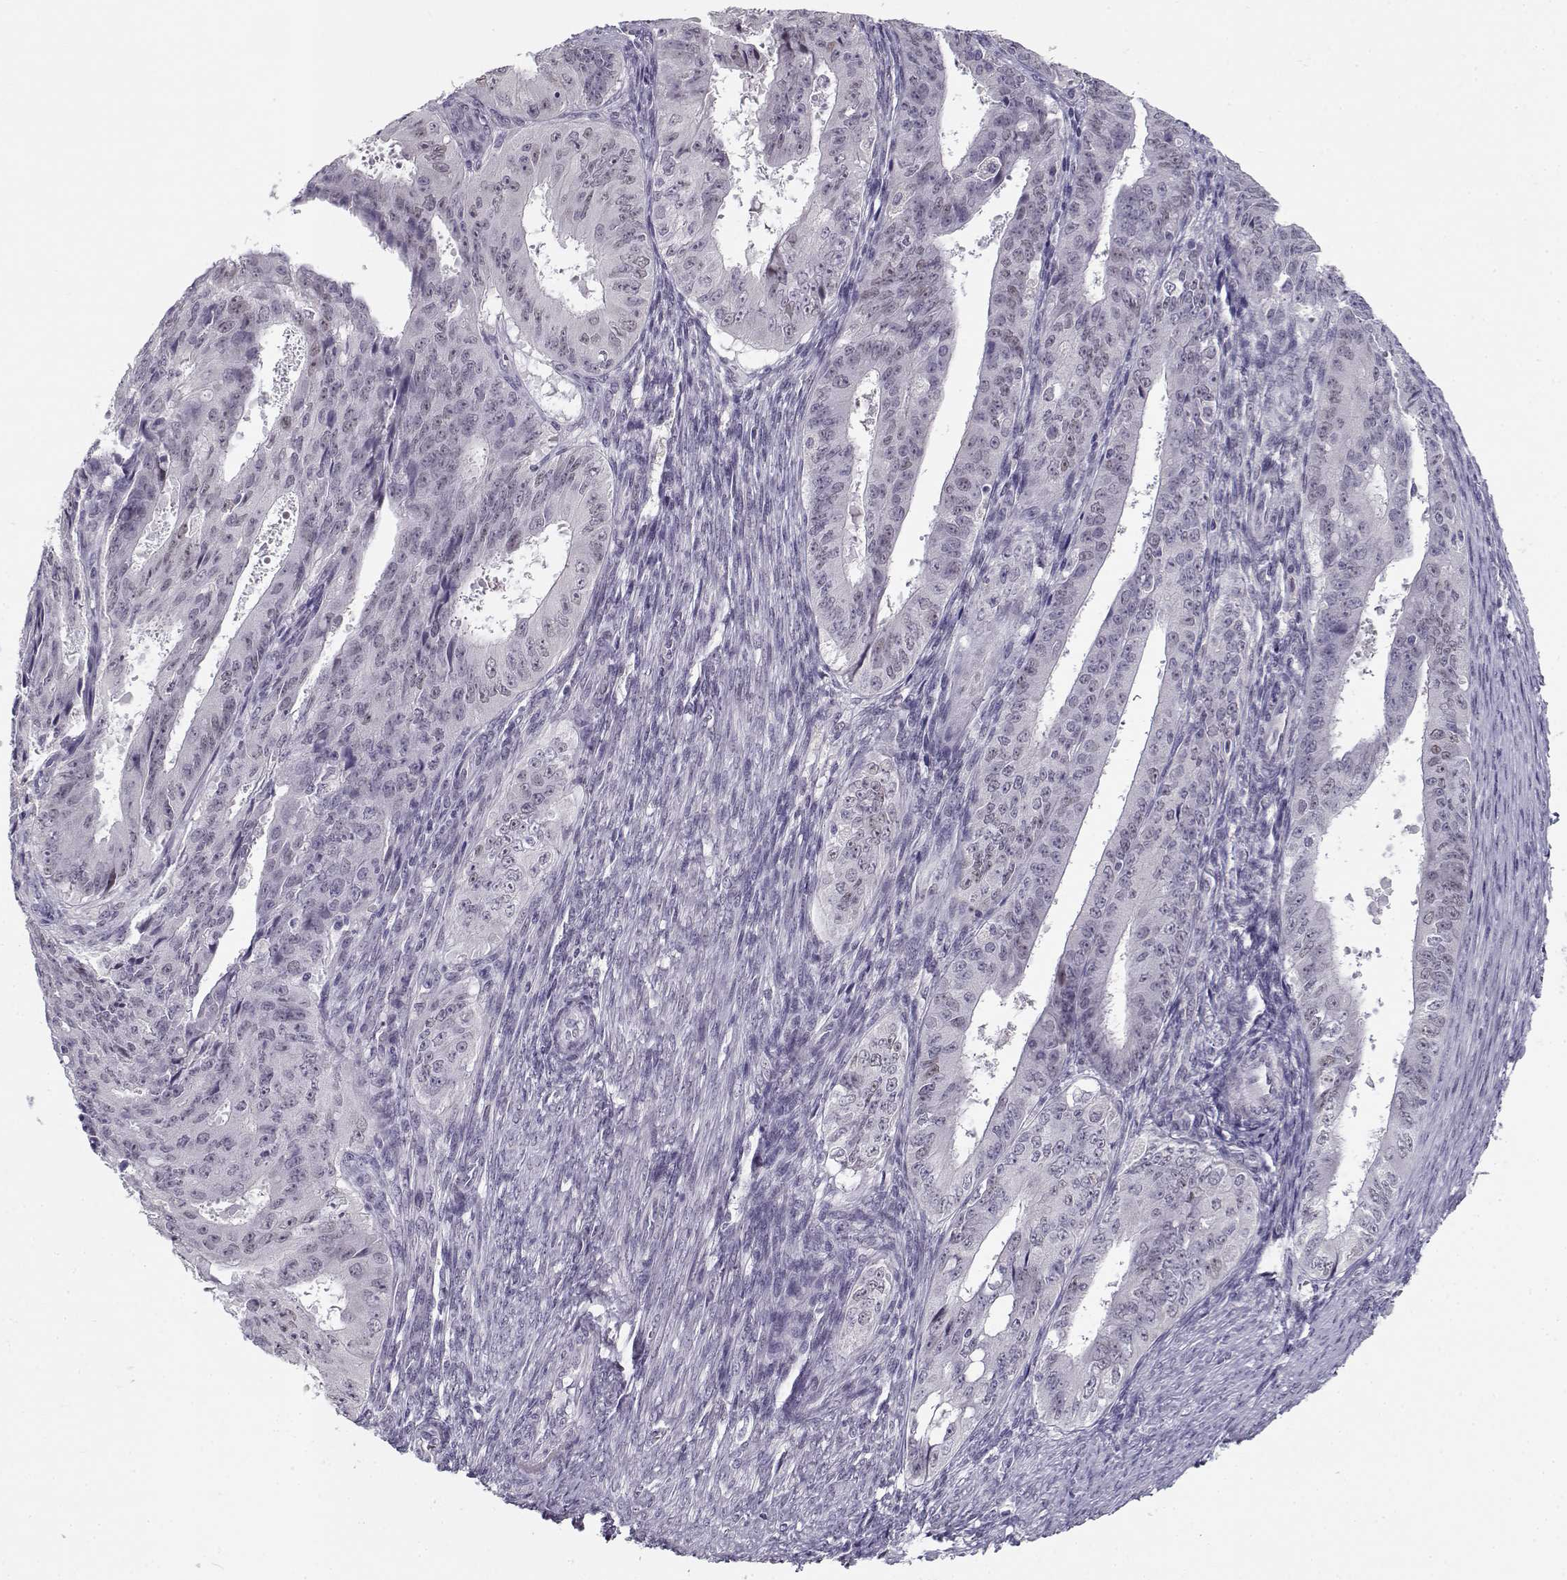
{"staining": {"intensity": "negative", "quantity": "none", "location": "none"}, "tissue": "ovarian cancer", "cell_type": "Tumor cells", "image_type": "cancer", "snomed": [{"axis": "morphology", "description": "Carcinoma, endometroid"}, {"axis": "topography", "description": "Ovary"}], "caption": "The image demonstrates no staining of tumor cells in ovarian cancer (endometroid carcinoma). The staining is performed using DAB brown chromogen with nuclei counter-stained in using hematoxylin.", "gene": "C16orf86", "patient": {"sex": "female", "age": 42}}